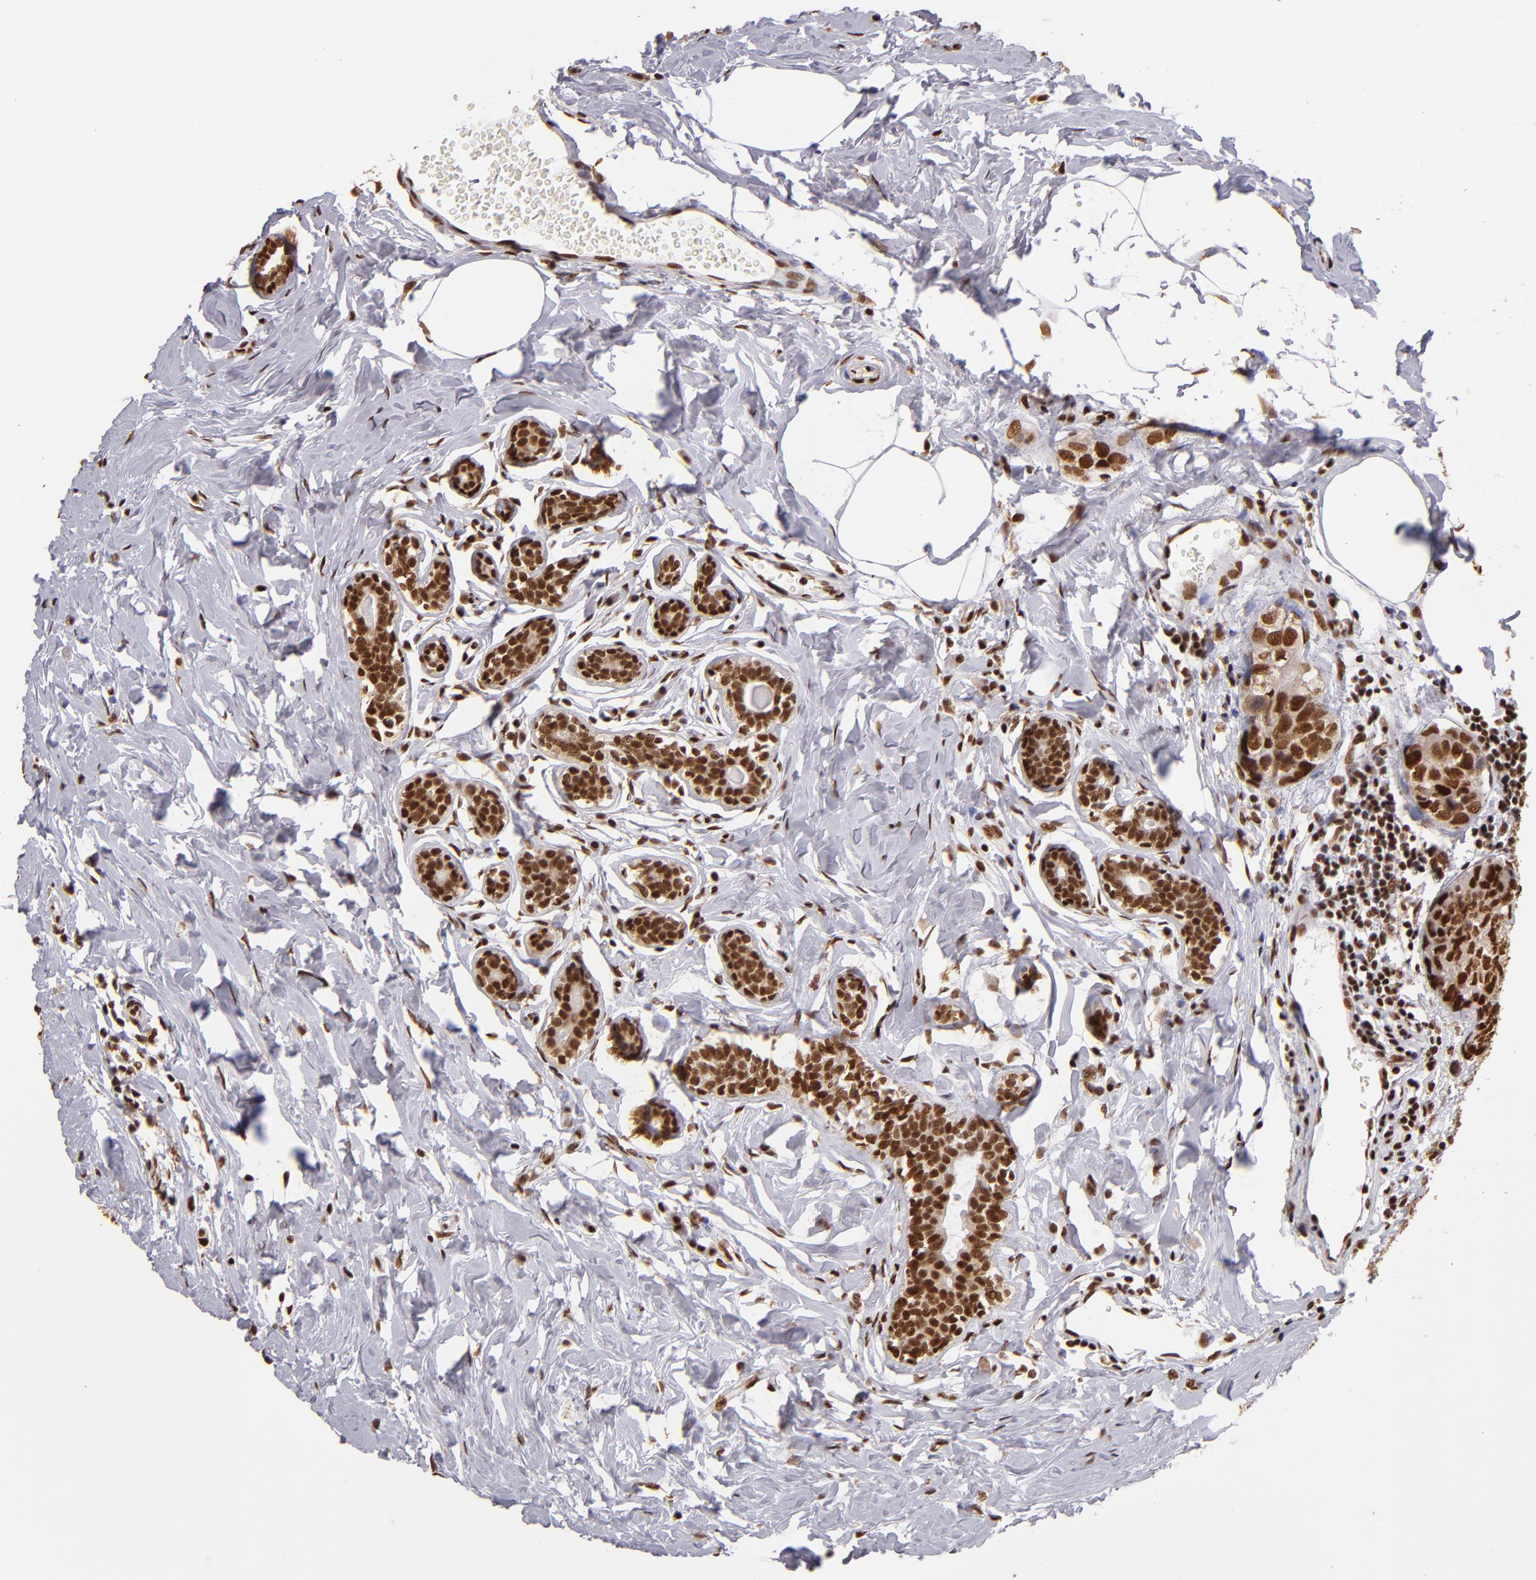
{"staining": {"intensity": "strong", "quantity": ">75%", "location": "cytoplasmic/membranous,nuclear"}, "tissue": "breast cancer", "cell_type": "Tumor cells", "image_type": "cancer", "snomed": [{"axis": "morphology", "description": "Normal tissue, NOS"}, {"axis": "morphology", "description": "Duct carcinoma"}, {"axis": "topography", "description": "Breast"}], "caption": "Human breast cancer (intraductal carcinoma) stained with a protein marker reveals strong staining in tumor cells.", "gene": "SP1", "patient": {"sex": "female", "age": 50}}